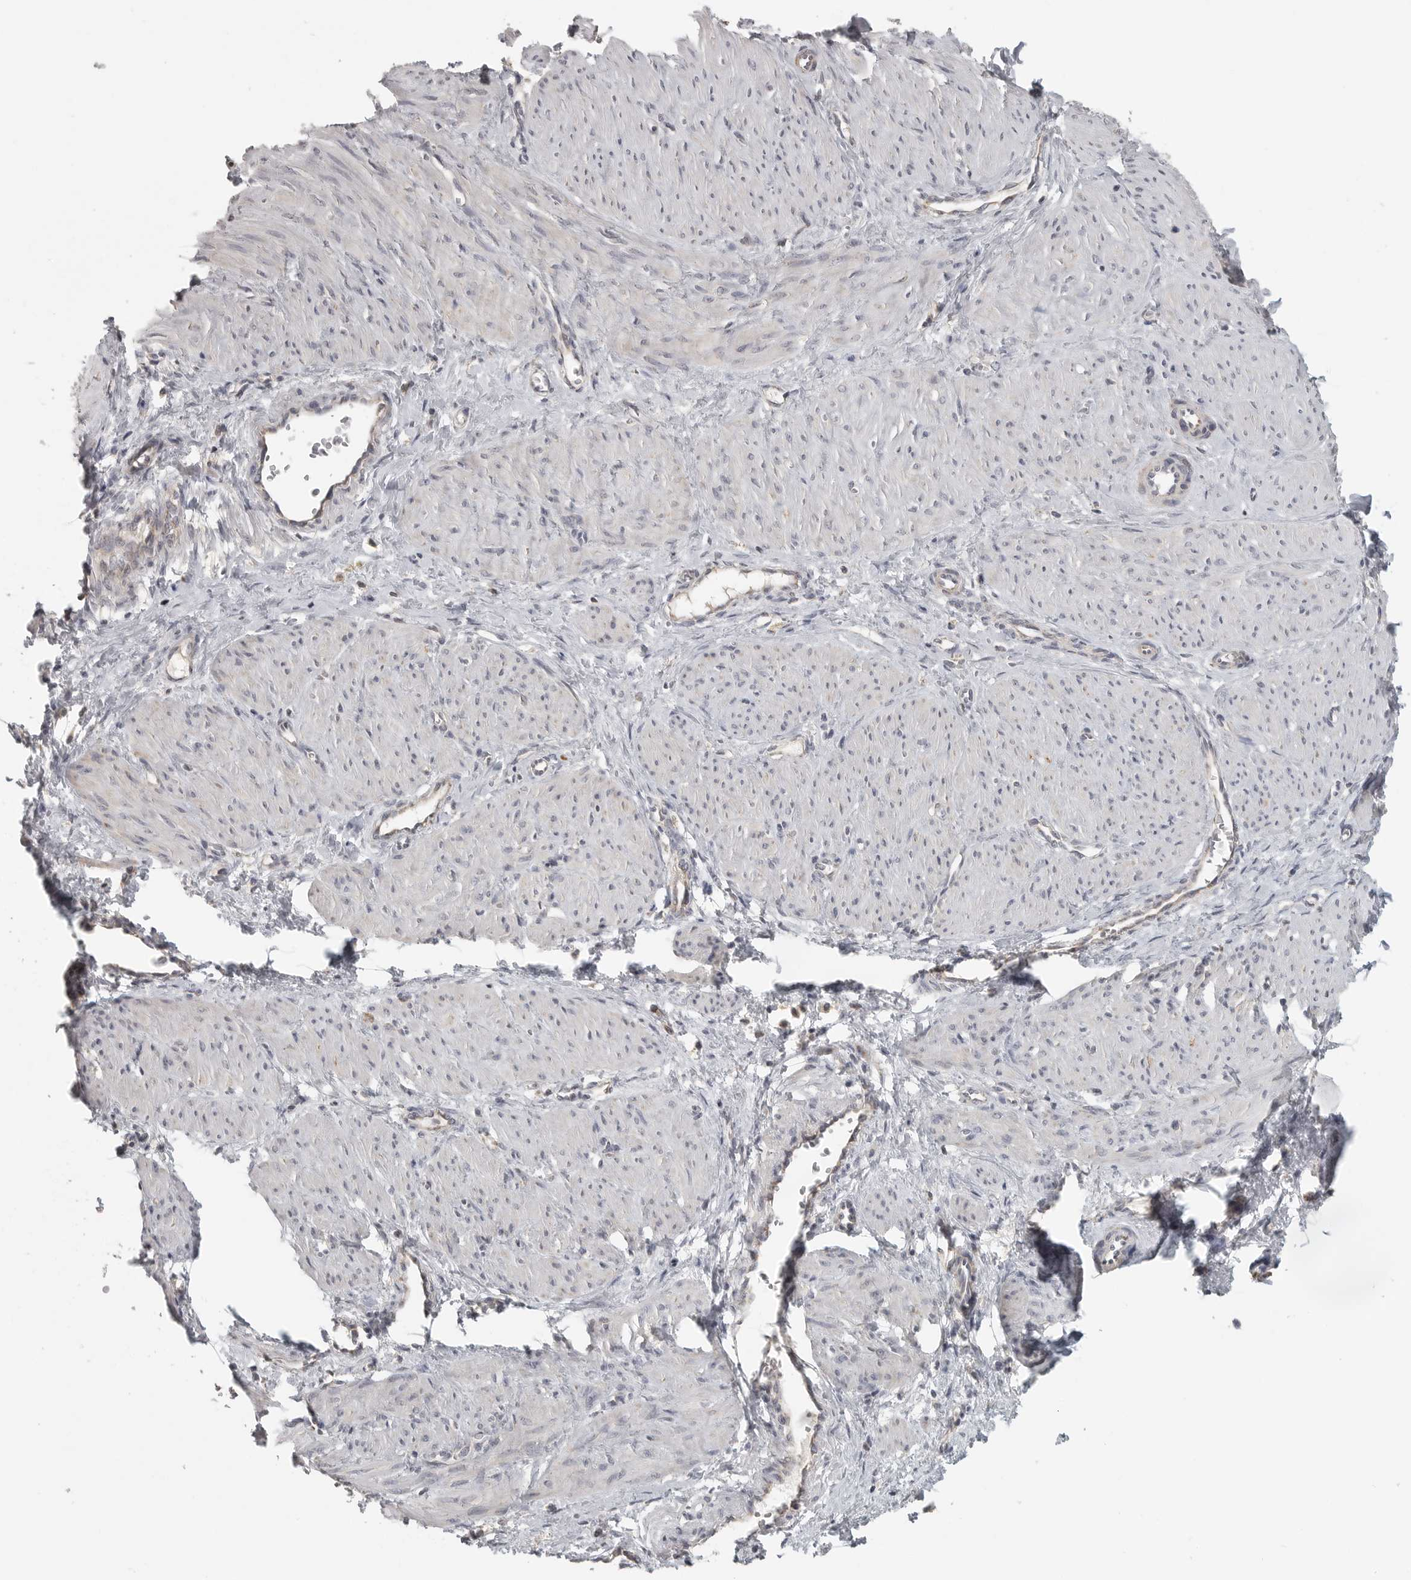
{"staining": {"intensity": "negative", "quantity": "none", "location": "none"}, "tissue": "smooth muscle", "cell_type": "Smooth muscle cells", "image_type": "normal", "snomed": [{"axis": "morphology", "description": "Normal tissue, NOS"}, {"axis": "topography", "description": "Endometrium"}], "caption": "The photomicrograph reveals no significant expression in smooth muscle cells of smooth muscle.", "gene": "RXFP3", "patient": {"sex": "female", "age": 33}}